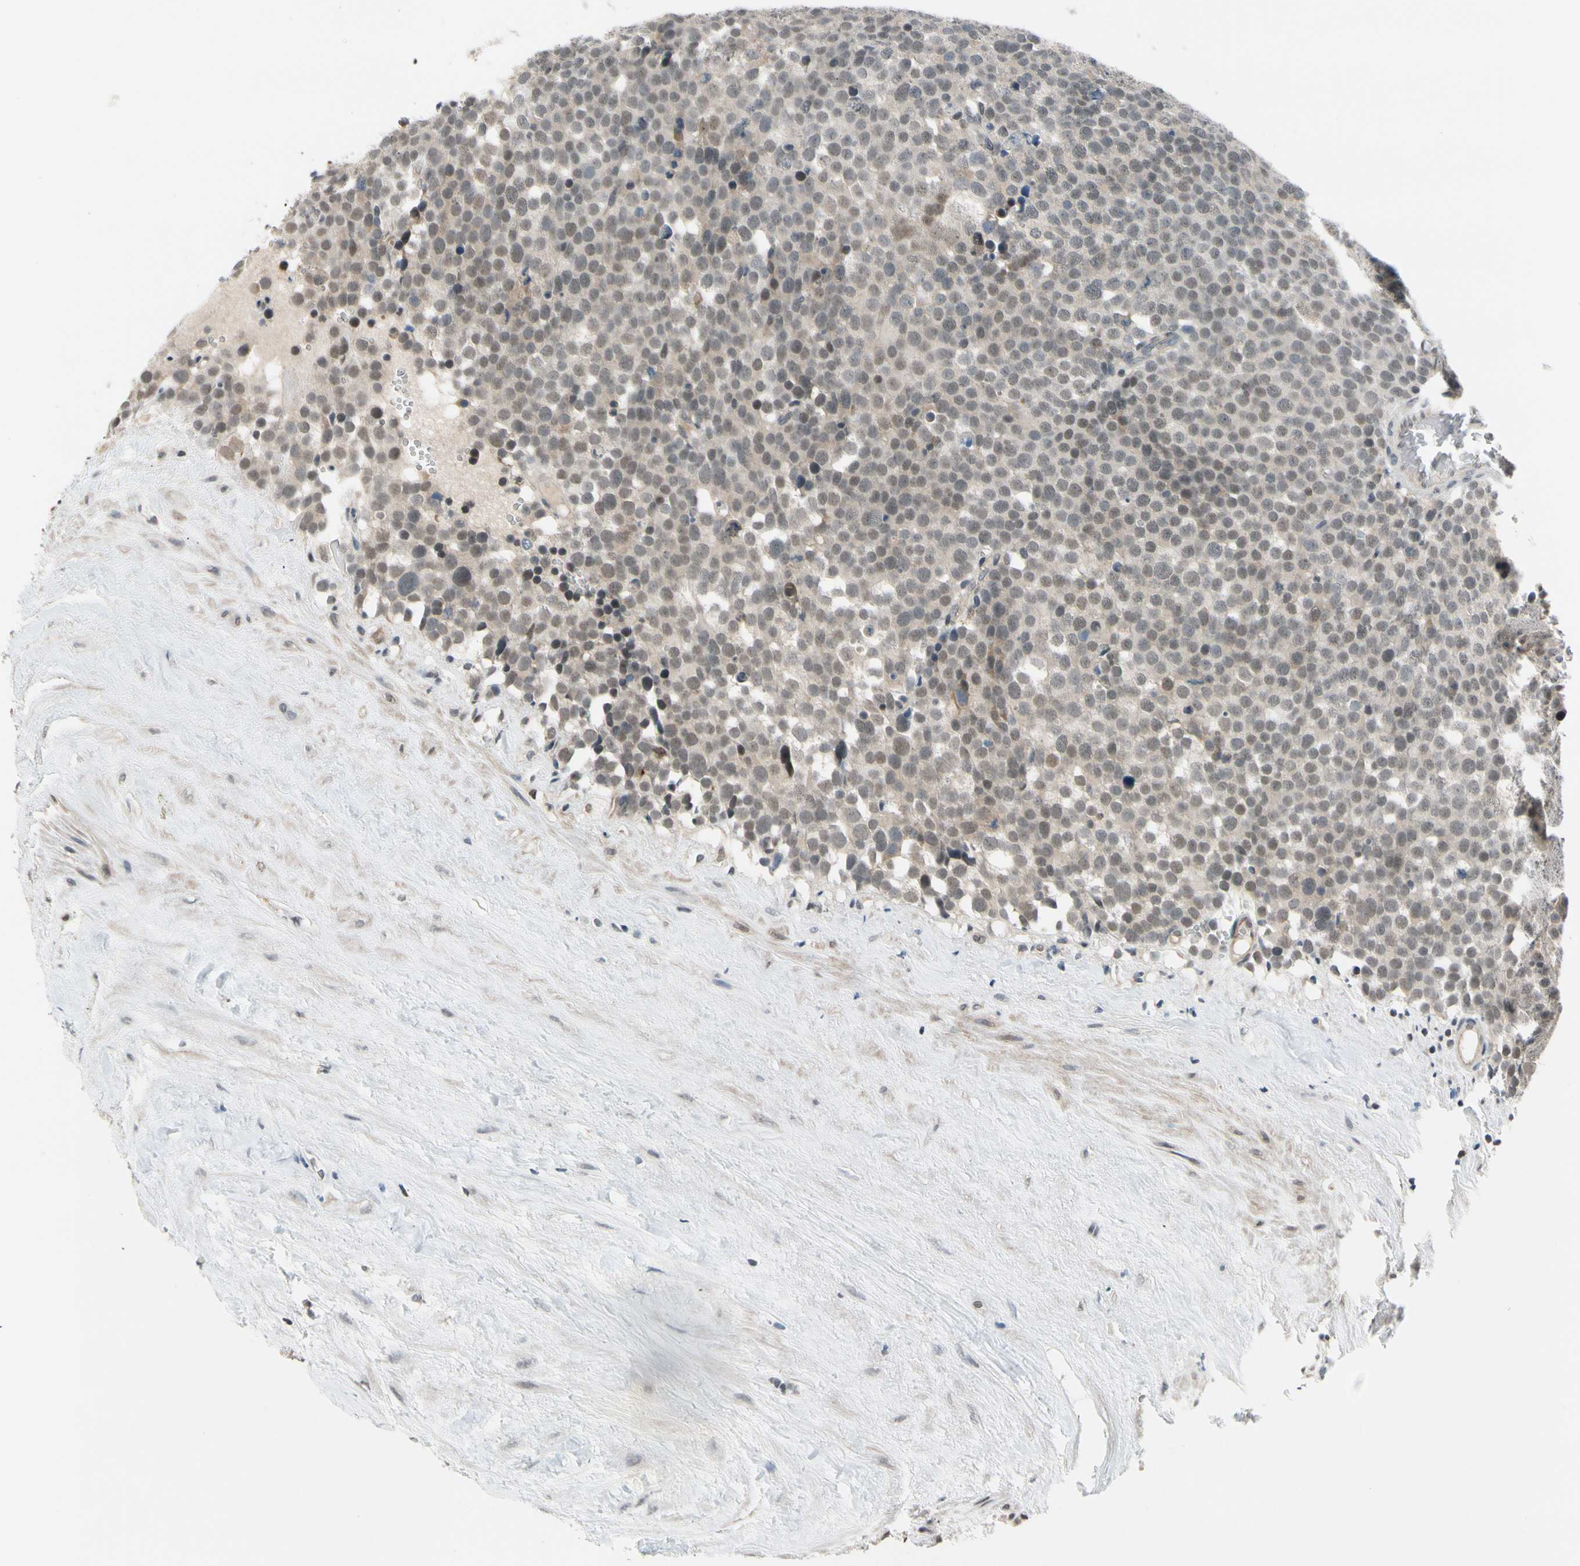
{"staining": {"intensity": "weak", "quantity": ">75%", "location": "cytoplasmic/membranous,nuclear"}, "tissue": "testis cancer", "cell_type": "Tumor cells", "image_type": "cancer", "snomed": [{"axis": "morphology", "description": "Seminoma, NOS"}, {"axis": "topography", "description": "Testis"}], "caption": "Brown immunohistochemical staining in testis seminoma demonstrates weak cytoplasmic/membranous and nuclear staining in about >75% of tumor cells.", "gene": "TAF12", "patient": {"sex": "male", "age": 71}}